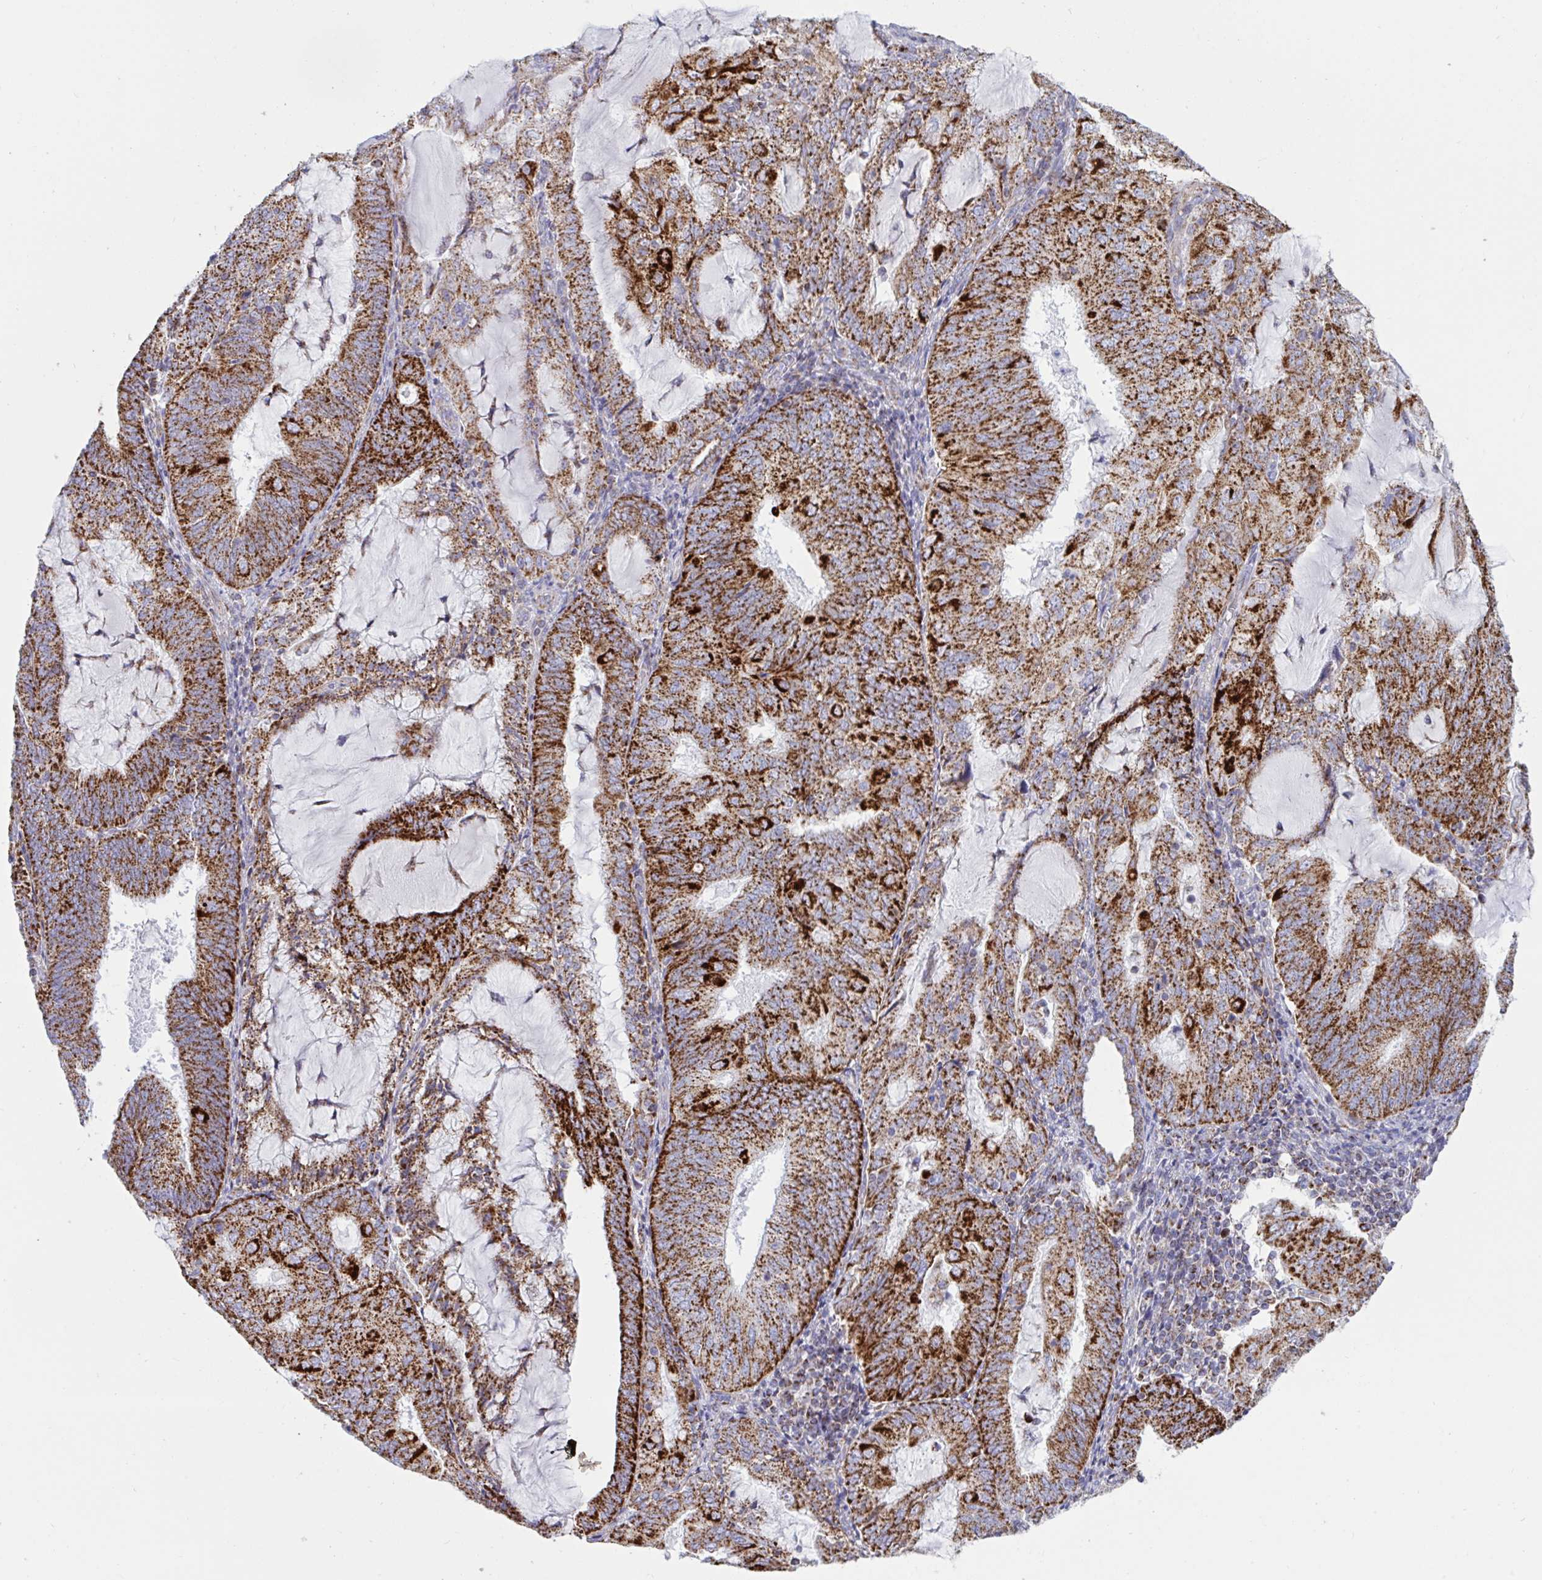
{"staining": {"intensity": "moderate", "quantity": ">75%", "location": "cytoplasmic/membranous"}, "tissue": "endometrial cancer", "cell_type": "Tumor cells", "image_type": "cancer", "snomed": [{"axis": "morphology", "description": "Adenocarcinoma, NOS"}, {"axis": "topography", "description": "Endometrium"}], "caption": "A high-resolution image shows immunohistochemistry staining of endometrial cancer, which displays moderate cytoplasmic/membranous staining in approximately >75% of tumor cells.", "gene": "HSPE1", "patient": {"sex": "female", "age": 81}}